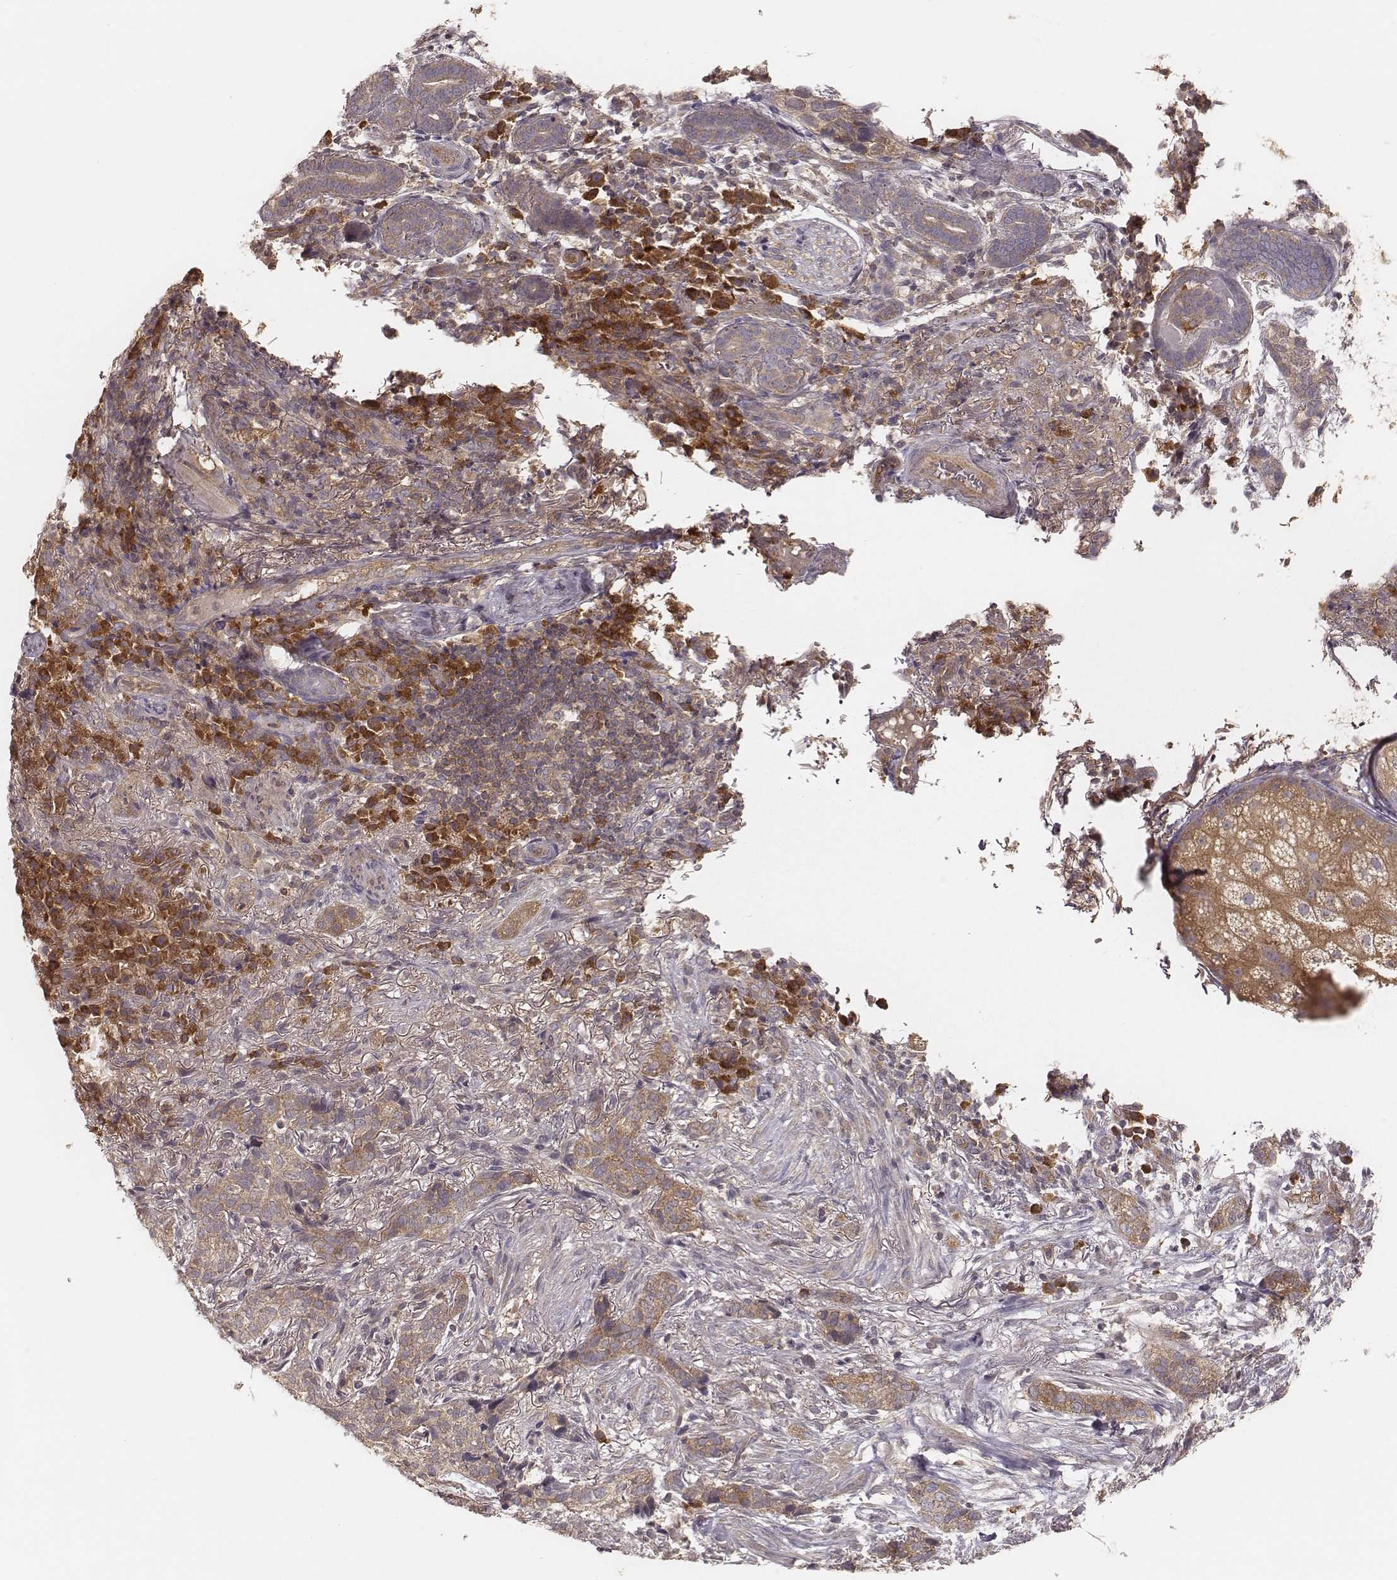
{"staining": {"intensity": "weak", "quantity": "25%-75%", "location": "cytoplasmic/membranous"}, "tissue": "skin cancer", "cell_type": "Tumor cells", "image_type": "cancer", "snomed": [{"axis": "morphology", "description": "Basal cell carcinoma"}, {"axis": "topography", "description": "Skin"}], "caption": "Brown immunohistochemical staining in human skin cancer (basal cell carcinoma) exhibits weak cytoplasmic/membranous staining in about 25%-75% of tumor cells.", "gene": "CARS1", "patient": {"sex": "female", "age": 69}}